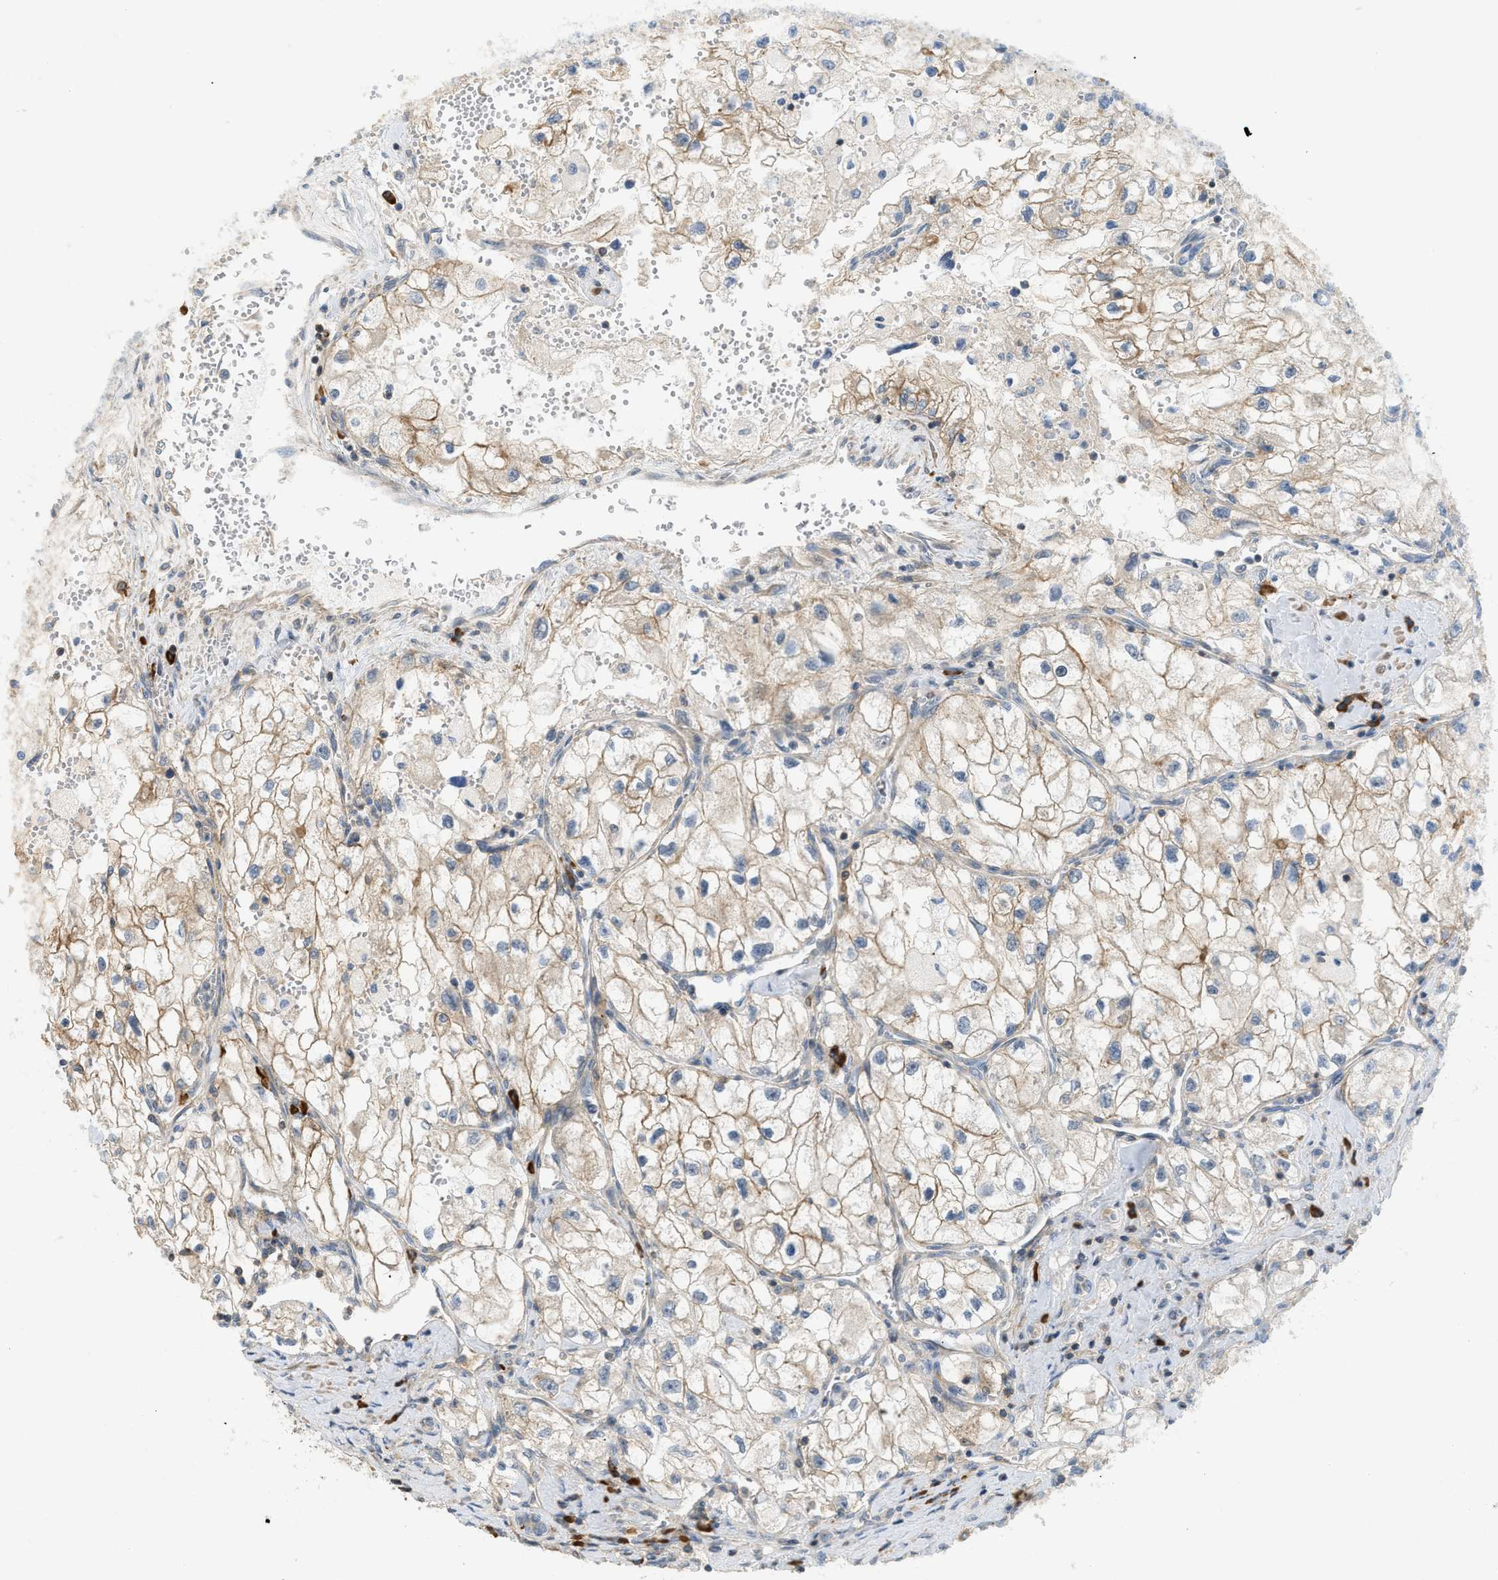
{"staining": {"intensity": "weak", "quantity": ">75%", "location": "cytoplasmic/membranous"}, "tissue": "renal cancer", "cell_type": "Tumor cells", "image_type": "cancer", "snomed": [{"axis": "morphology", "description": "Adenocarcinoma, NOS"}, {"axis": "topography", "description": "Kidney"}], "caption": "Immunohistochemical staining of human renal cancer (adenocarcinoma) exhibits low levels of weak cytoplasmic/membranous expression in about >75% of tumor cells.", "gene": "BTN3A2", "patient": {"sex": "female", "age": 70}}